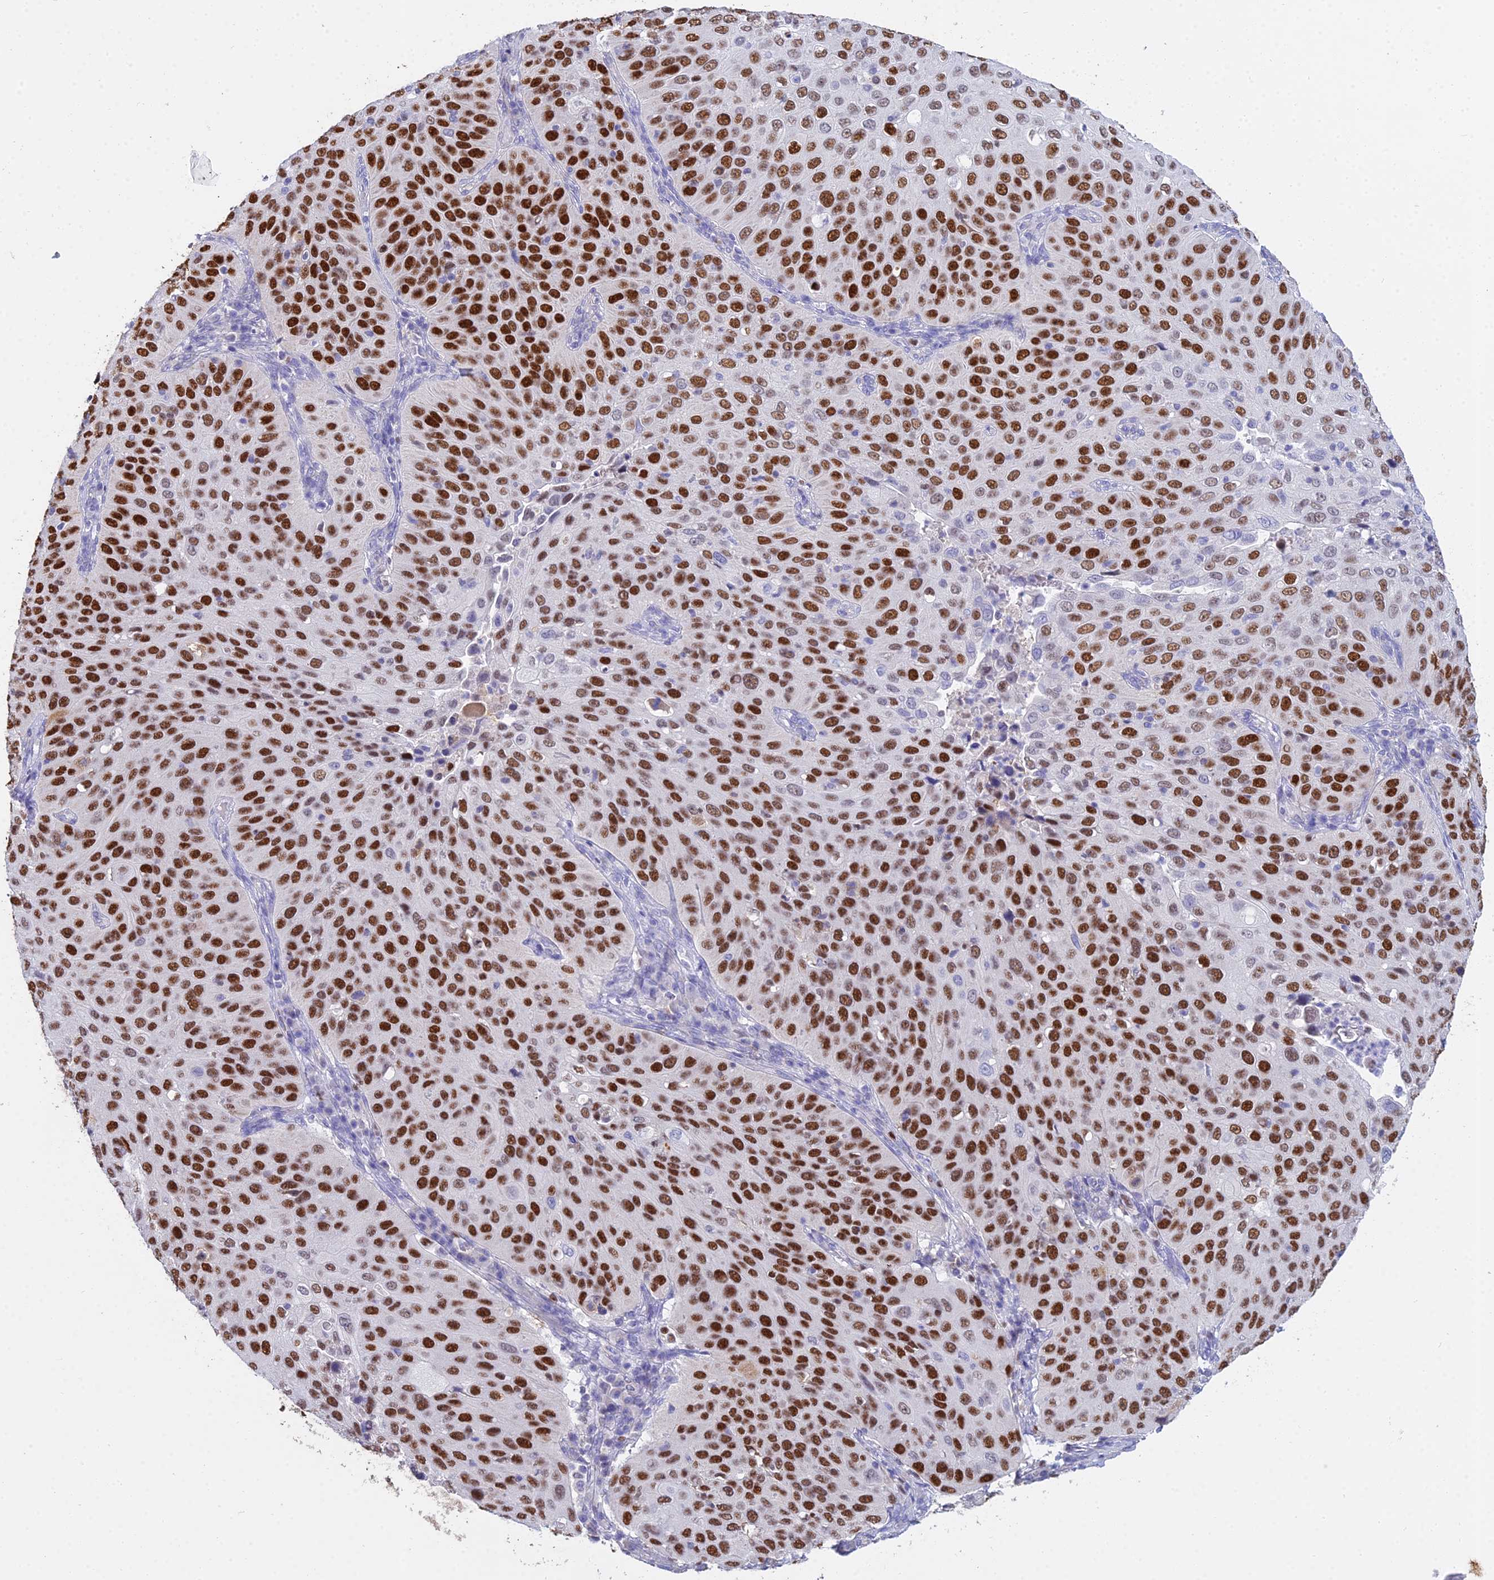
{"staining": {"intensity": "strong", "quantity": ">75%", "location": "nuclear"}, "tissue": "cervical cancer", "cell_type": "Tumor cells", "image_type": "cancer", "snomed": [{"axis": "morphology", "description": "Squamous cell carcinoma, NOS"}, {"axis": "topography", "description": "Cervix"}], "caption": "Cervical cancer (squamous cell carcinoma) stained with a brown dye reveals strong nuclear positive positivity in approximately >75% of tumor cells.", "gene": "MCM2", "patient": {"sex": "female", "age": 36}}